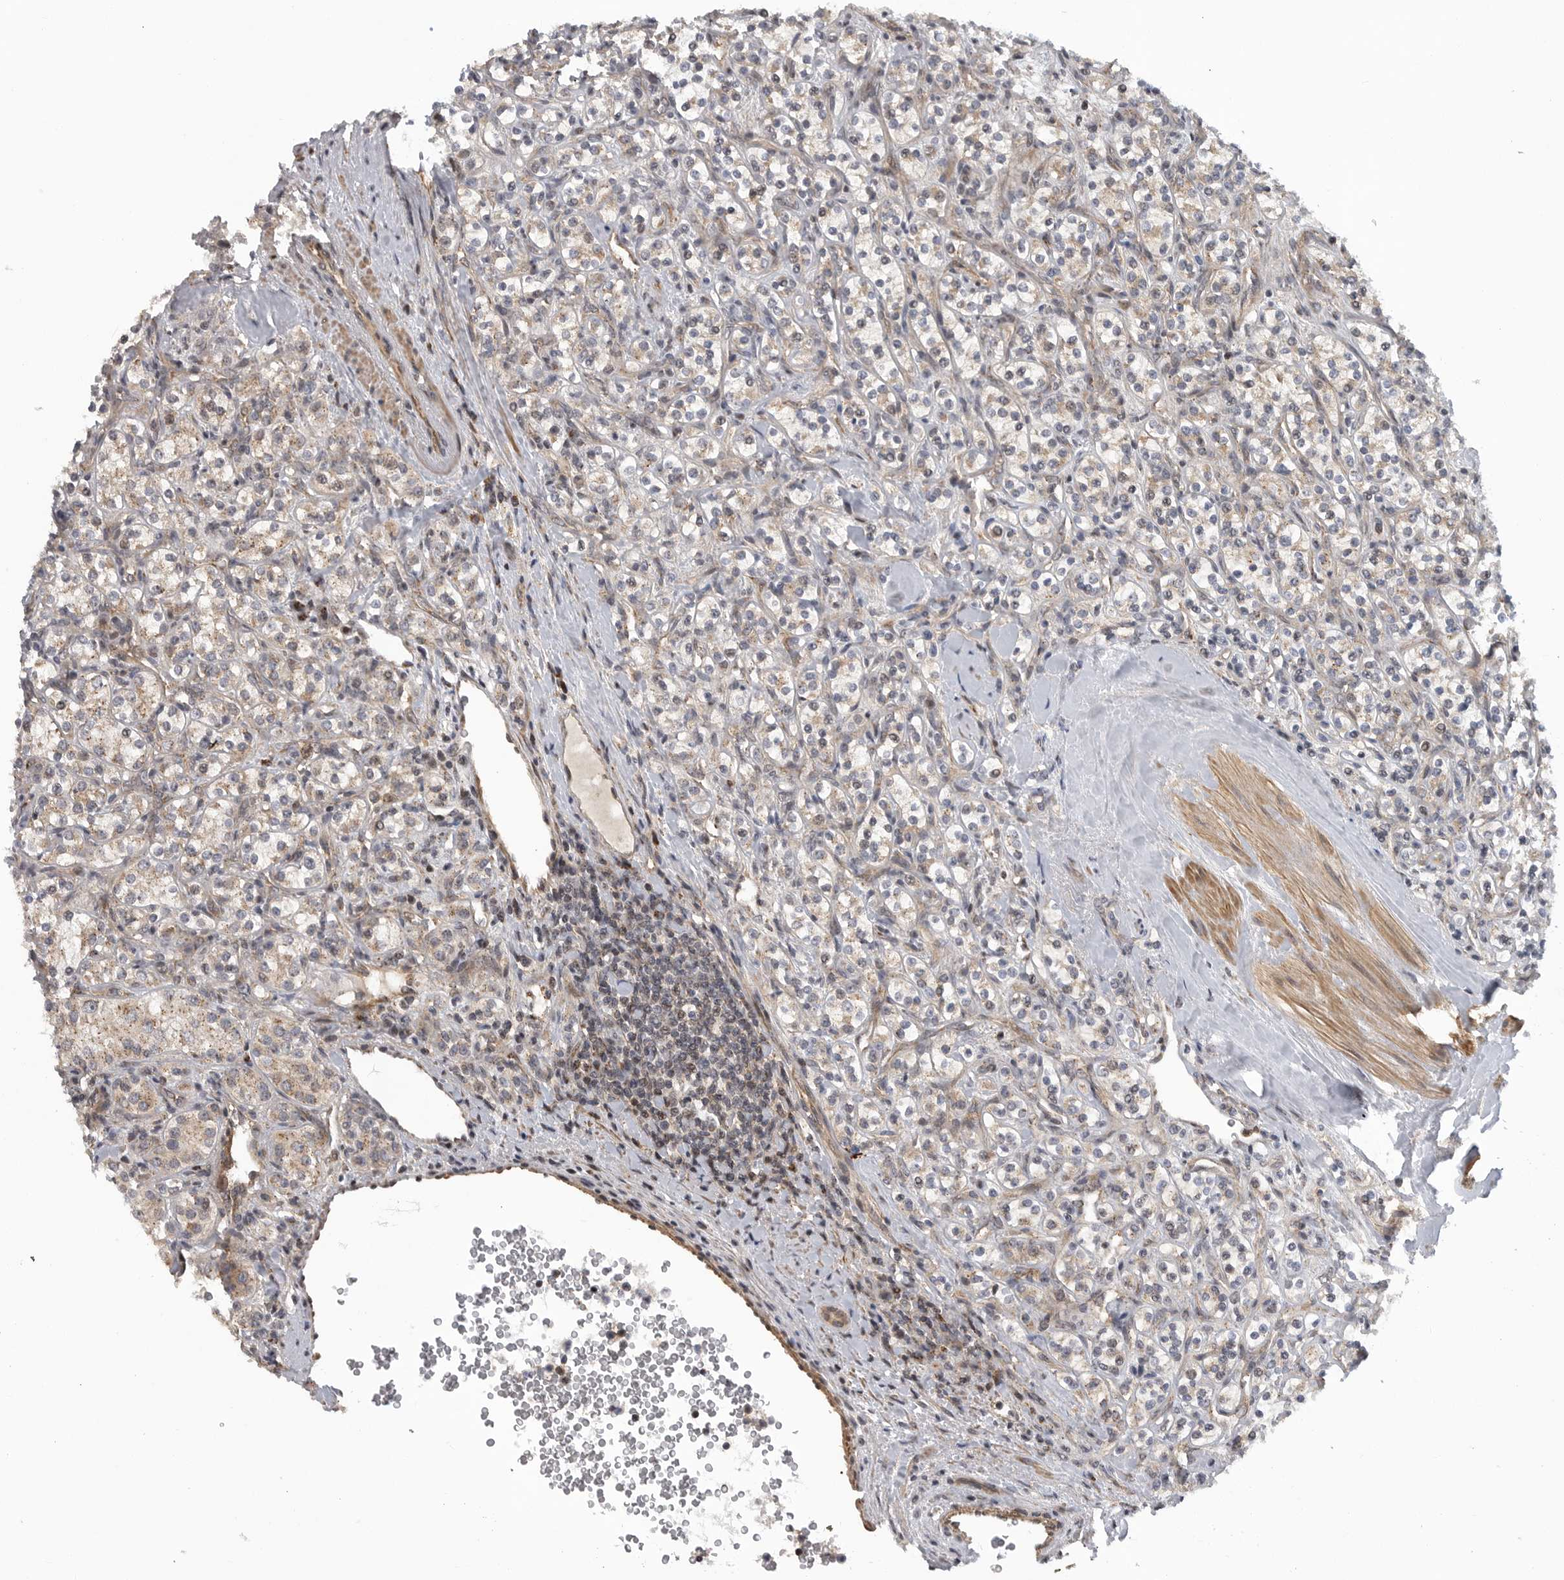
{"staining": {"intensity": "weak", "quantity": "25%-75%", "location": "cytoplasmic/membranous"}, "tissue": "renal cancer", "cell_type": "Tumor cells", "image_type": "cancer", "snomed": [{"axis": "morphology", "description": "Adenocarcinoma, NOS"}, {"axis": "topography", "description": "Kidney"}], "caption": "Protein staining of renal cancer (adenocarcinoma) tissue shows weak cytoplasmic/membranous staining in about 25%-75% of tumor cells.", "gene": "TMPRSS11F", "patient": {"sex": "male", "age": 77}}